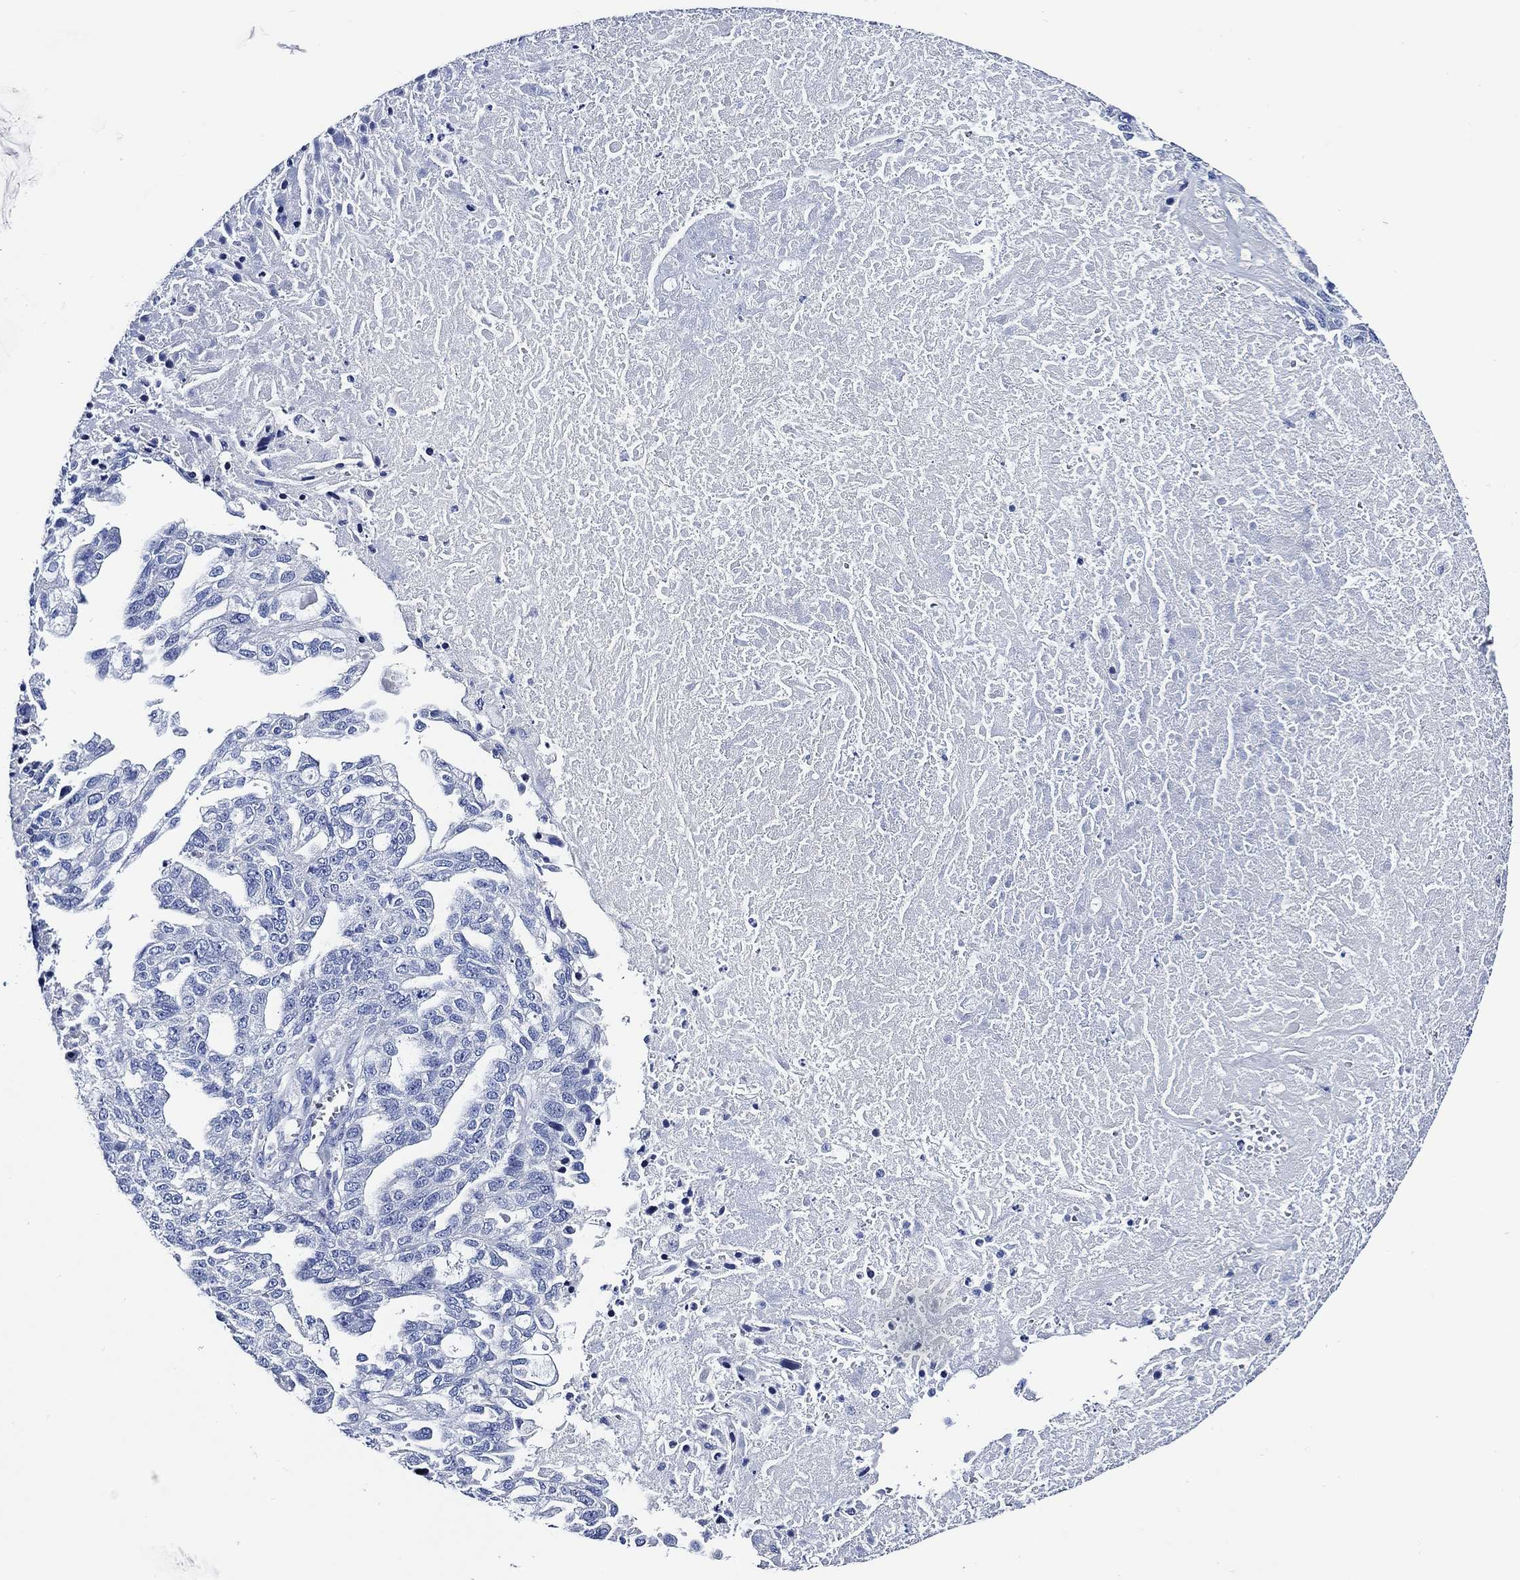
{"staining": {"intensity": "negative", "quantity": "none", "location": "none"}, "tissue": "ovarian cancer", "cell_type": "Tumor cells", "image_type": "cancer", "snomed": [{"axis": "morphology", "description": "Cystadenocarcinoma, serous, NOS"}, {"axis": "topography", "description": "Ovary"}], "caption": "Immunohistochemical staining of ovarian cancer (serous cystadenocarcinoma) shows no significant staining in tumor cells.", "gene": "WDR62", "patient": {"sex": "female", "age": 51}}